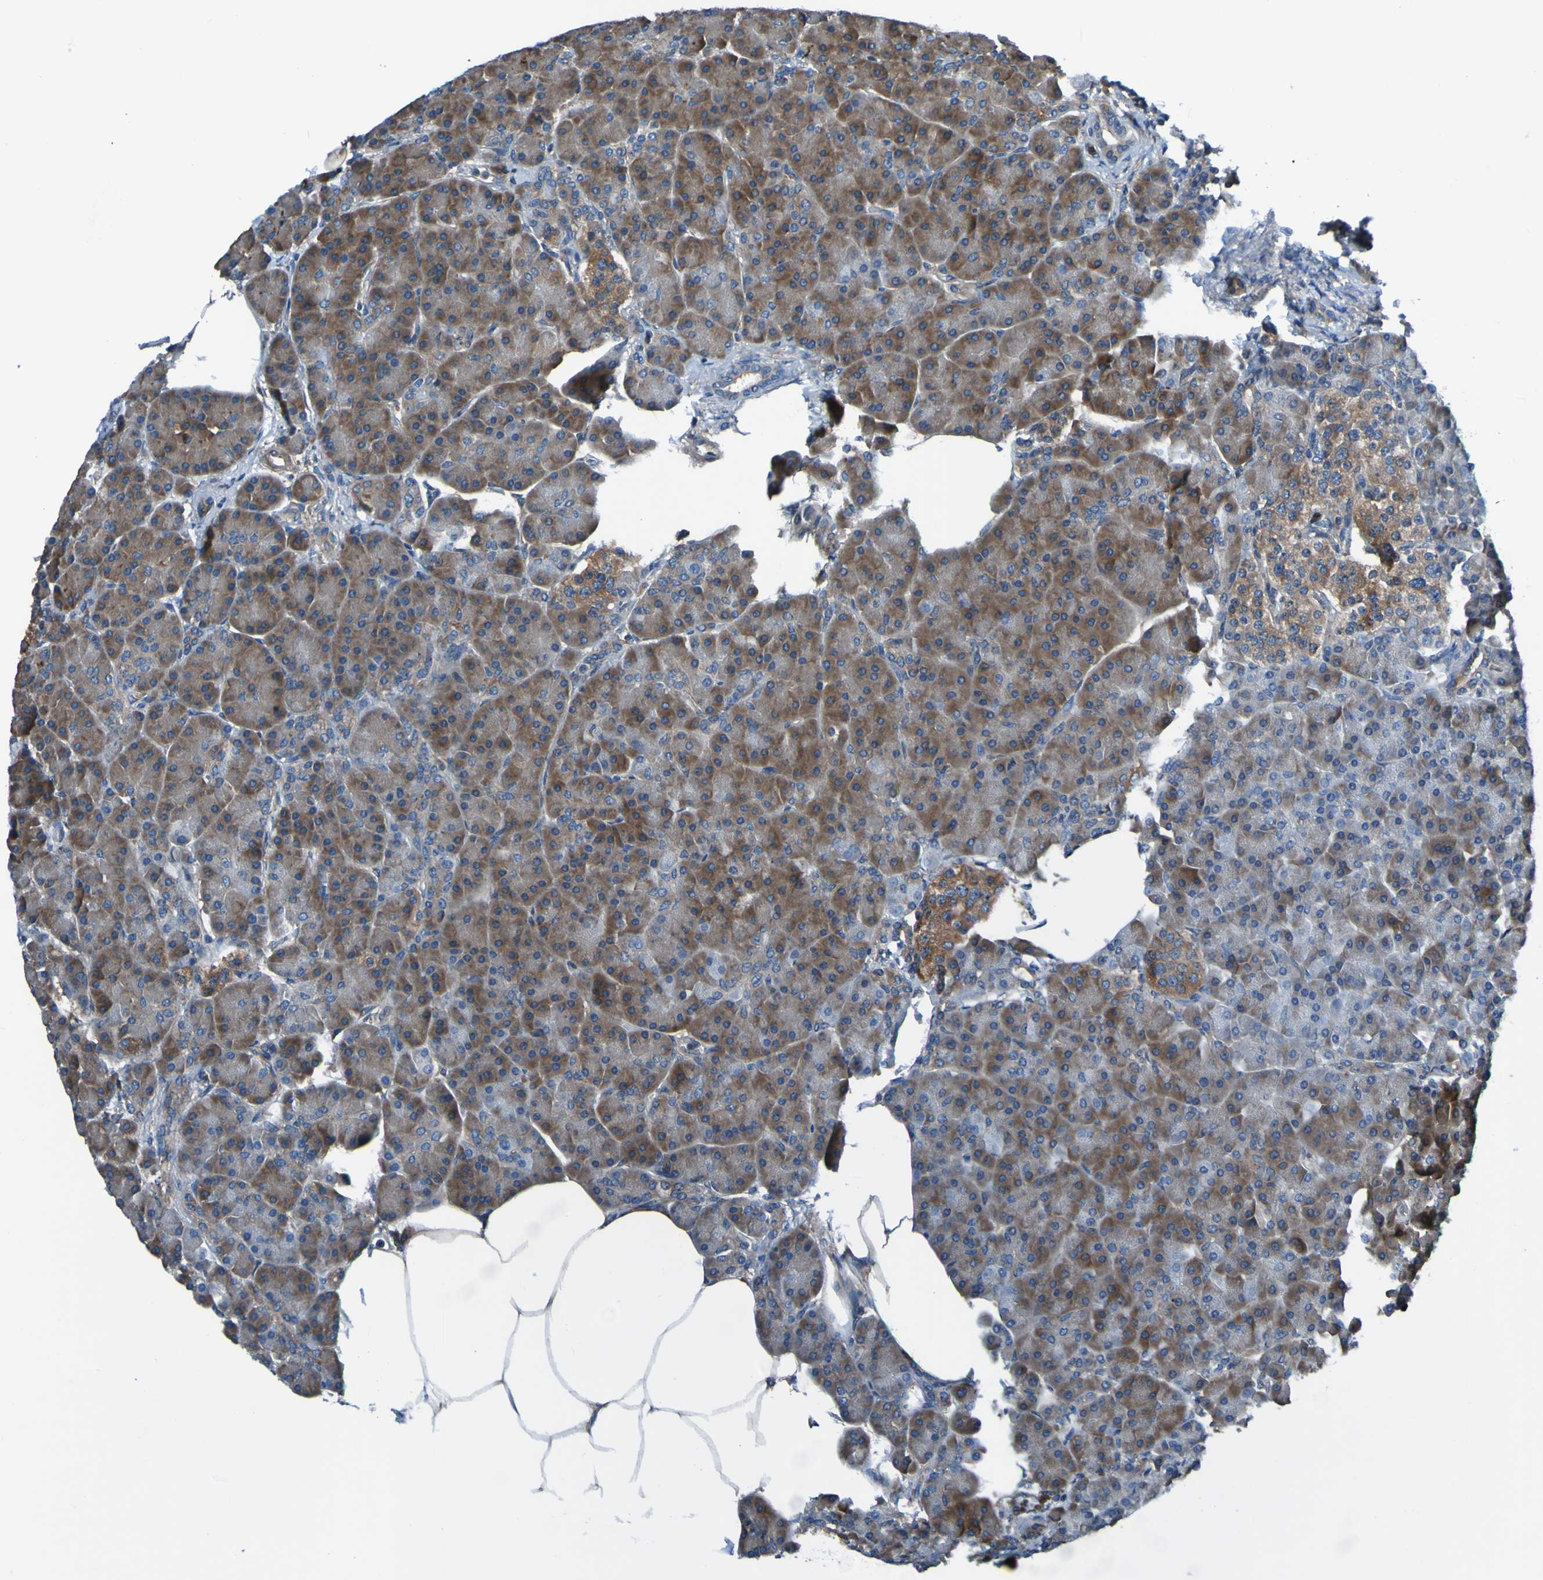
{"staining": {"intensity": "moderate", "quantity": "25%-75%", "location": "cytoplasmic/membranous"}, "tissue": "pancreas", "cell_type": "Exocrine glandular cells", "image_type": "normal", "snomed": [{"axis": "morphology", "description": "Normal tissue, NOS"}, {"axis": "topography", "description": "Pancreas"}], "caption": "Immunohistochemical staining of benign pancreas exhibits 25%-75% levels of moderate cytoplasmic/membranous protein expression in approximately 25%-75% of exocrine glandular cells.", "gene": "RAB5B", "patient": {"sex": "female", "age": 70}}